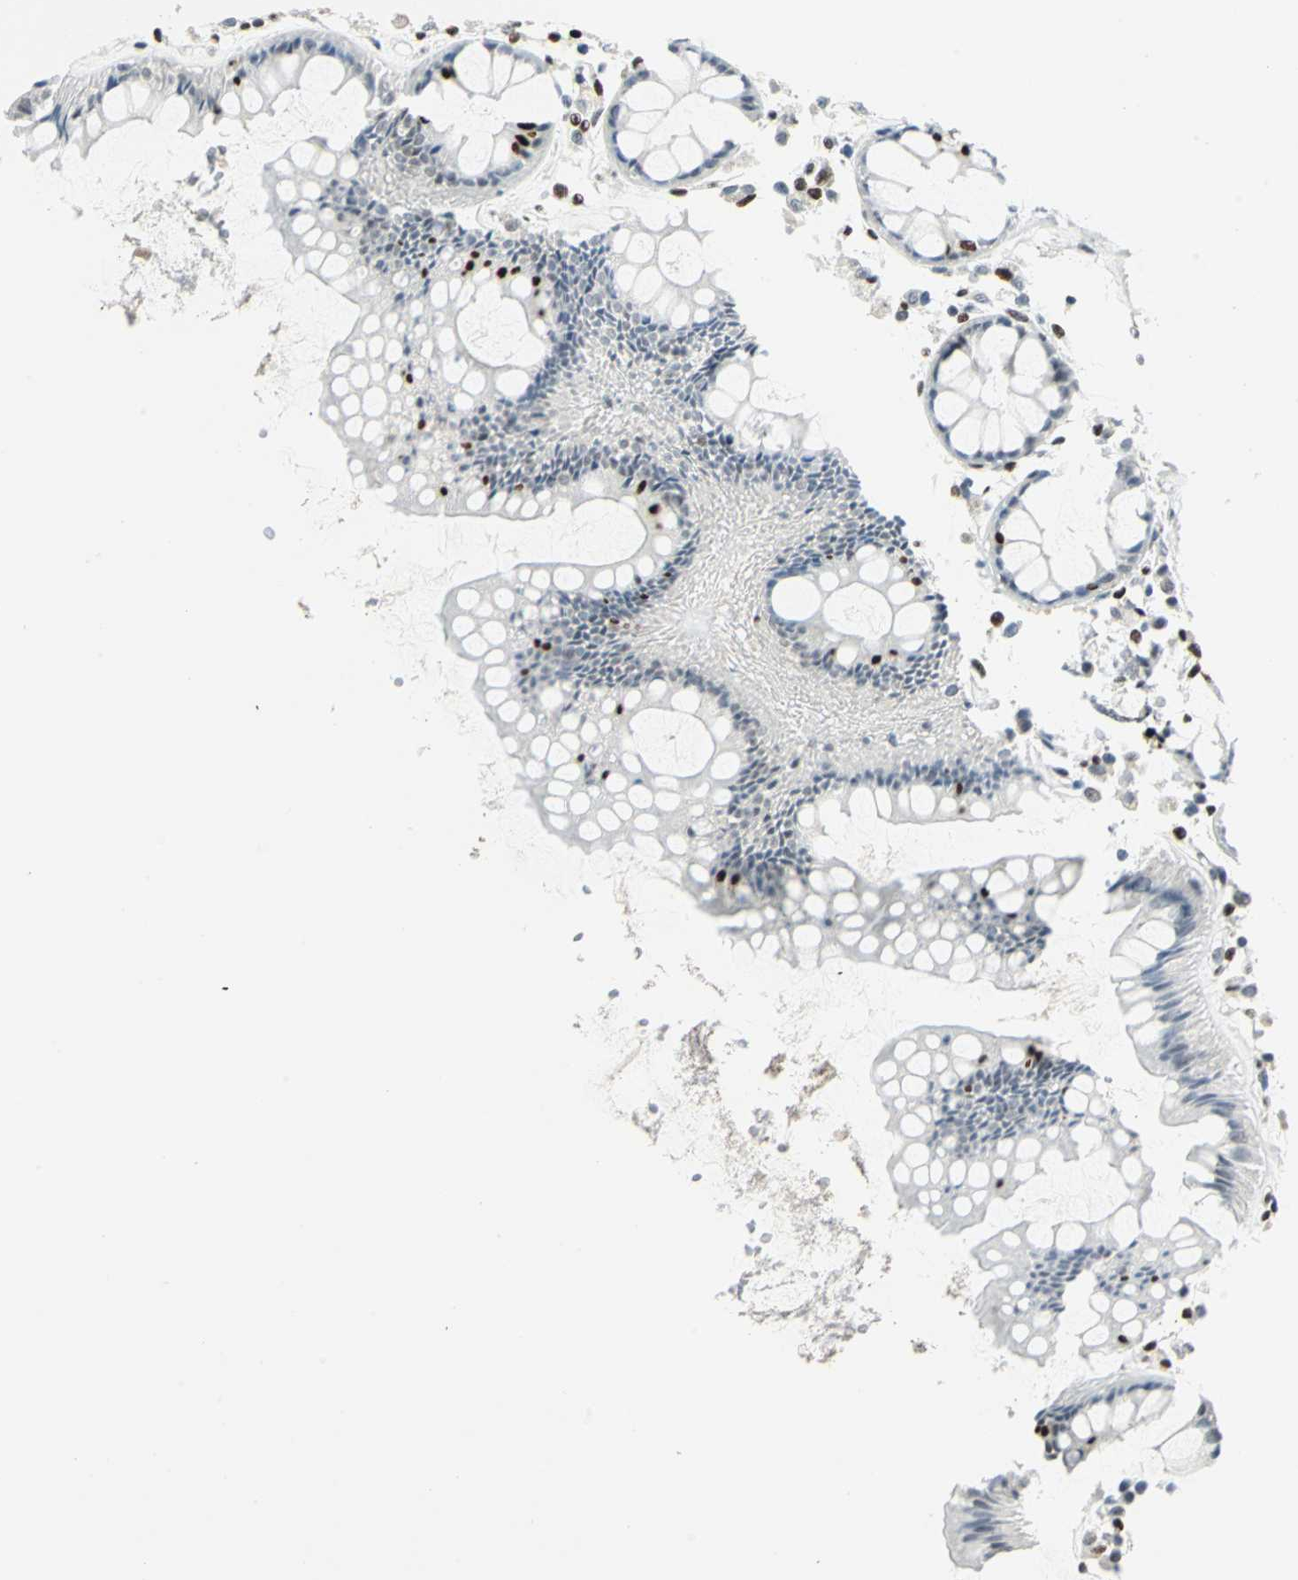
{"staining": {"intensity": "negative", "quantity": "none", "location": "none"}, "tissue": "rectum", "cell_type": "Glandular cells", "image_type": "normal", "snomed": [{"axis": "morphology", "description": "Normal tissue, NOS"}, {"axis": "topography", "description": "Rectum"}], "caption": "Glandular cells show no significant positivity in unremarkable rectum. Nuclei are stained in blue.", "gene": "MEIS2", "patient": {"sex": "female", "age": 66}}